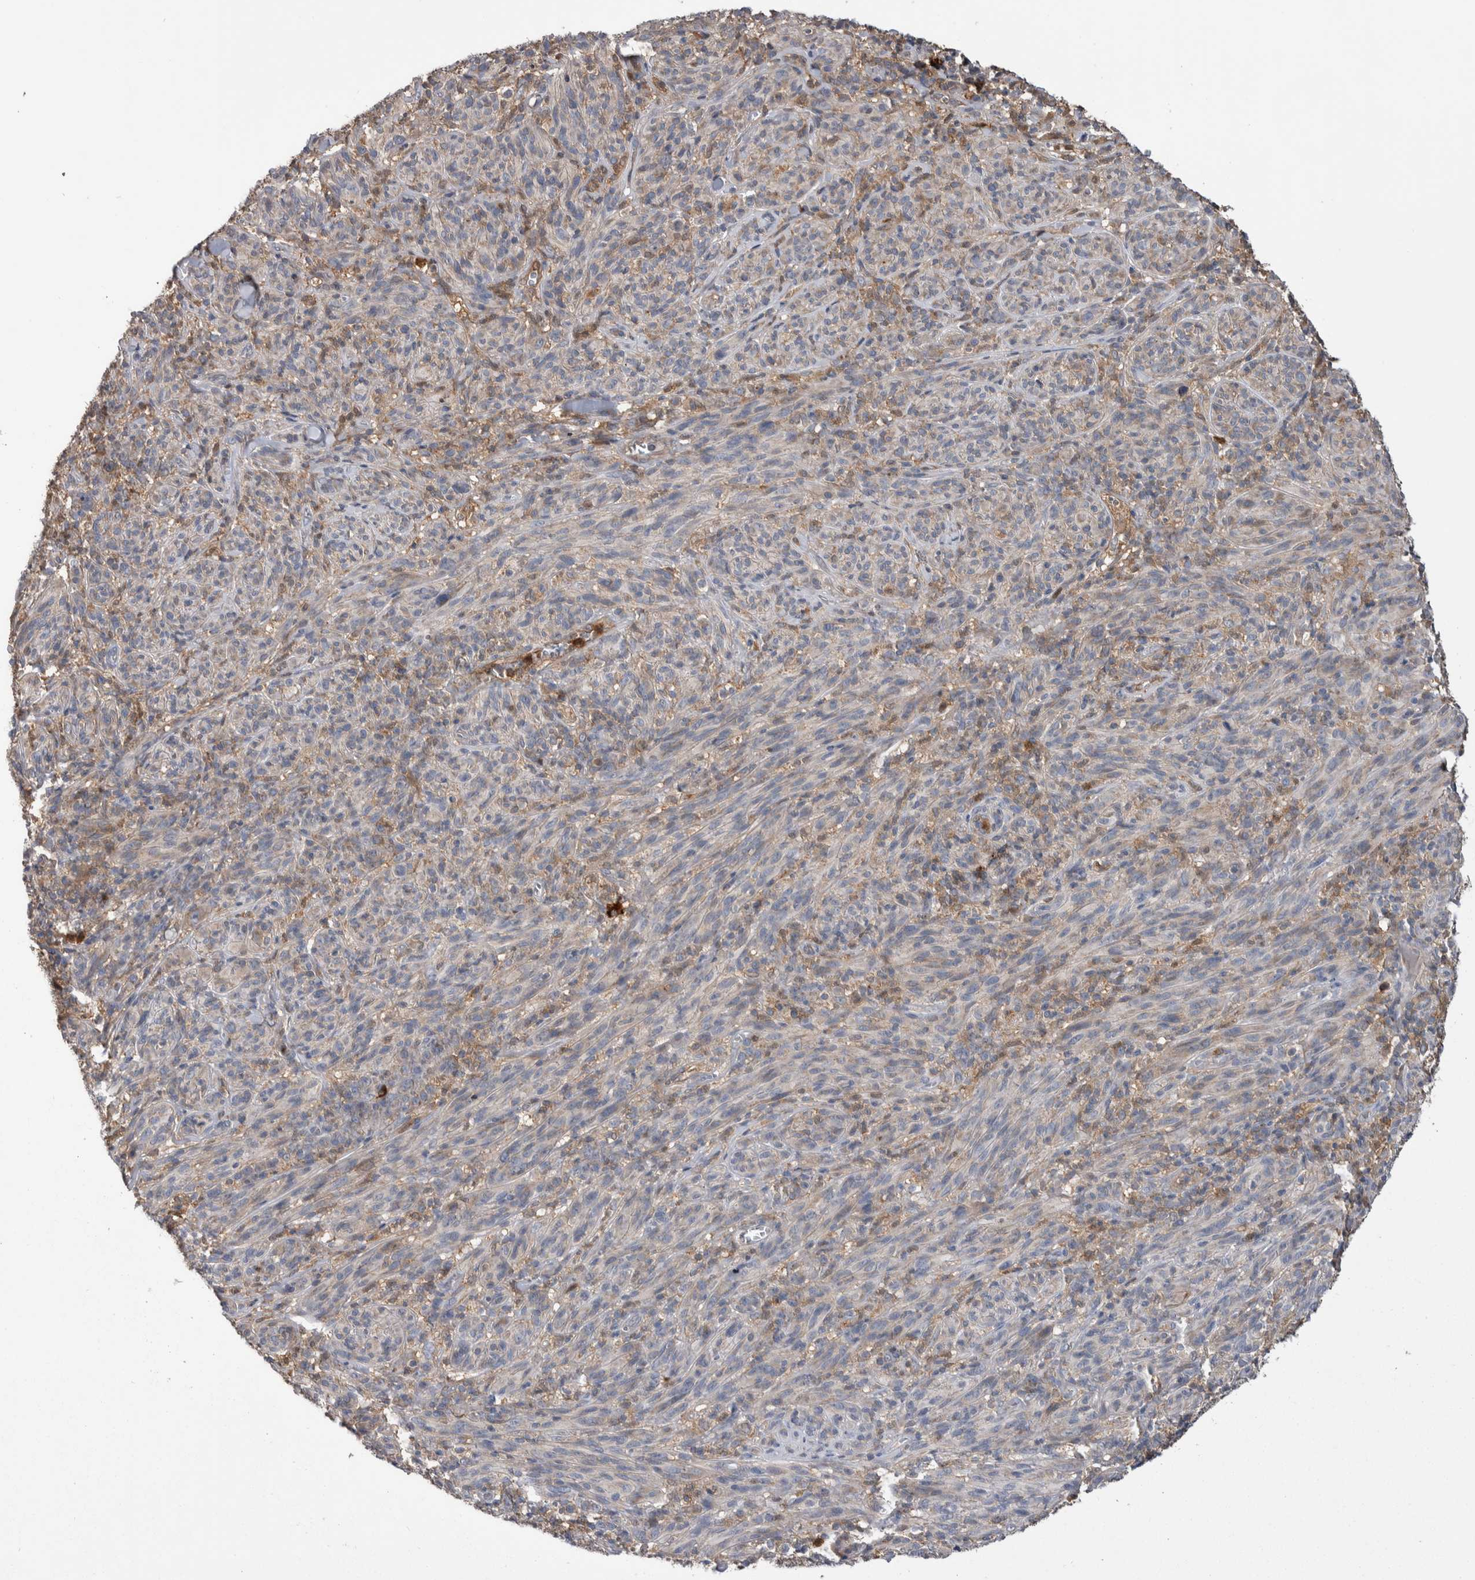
{"staining": {"intensity": "weak", "quantity": "<25%", "location": "cytoplasmic/membranous"}, "tissue": "melanoma", "cell_type": "Tumor cells", "image_type": "cancer", "snomed": [{"axis": "morphology", "description": "Malignant melanoma, NOS"}, {"axis": "topography", "description": "Skin of head"}], "caption": "Immunohistochemistry of human melanoma displays no expression in tumor cells.", "gene": "SDCBP", "patient": {"sex": "male", "age": 96}}